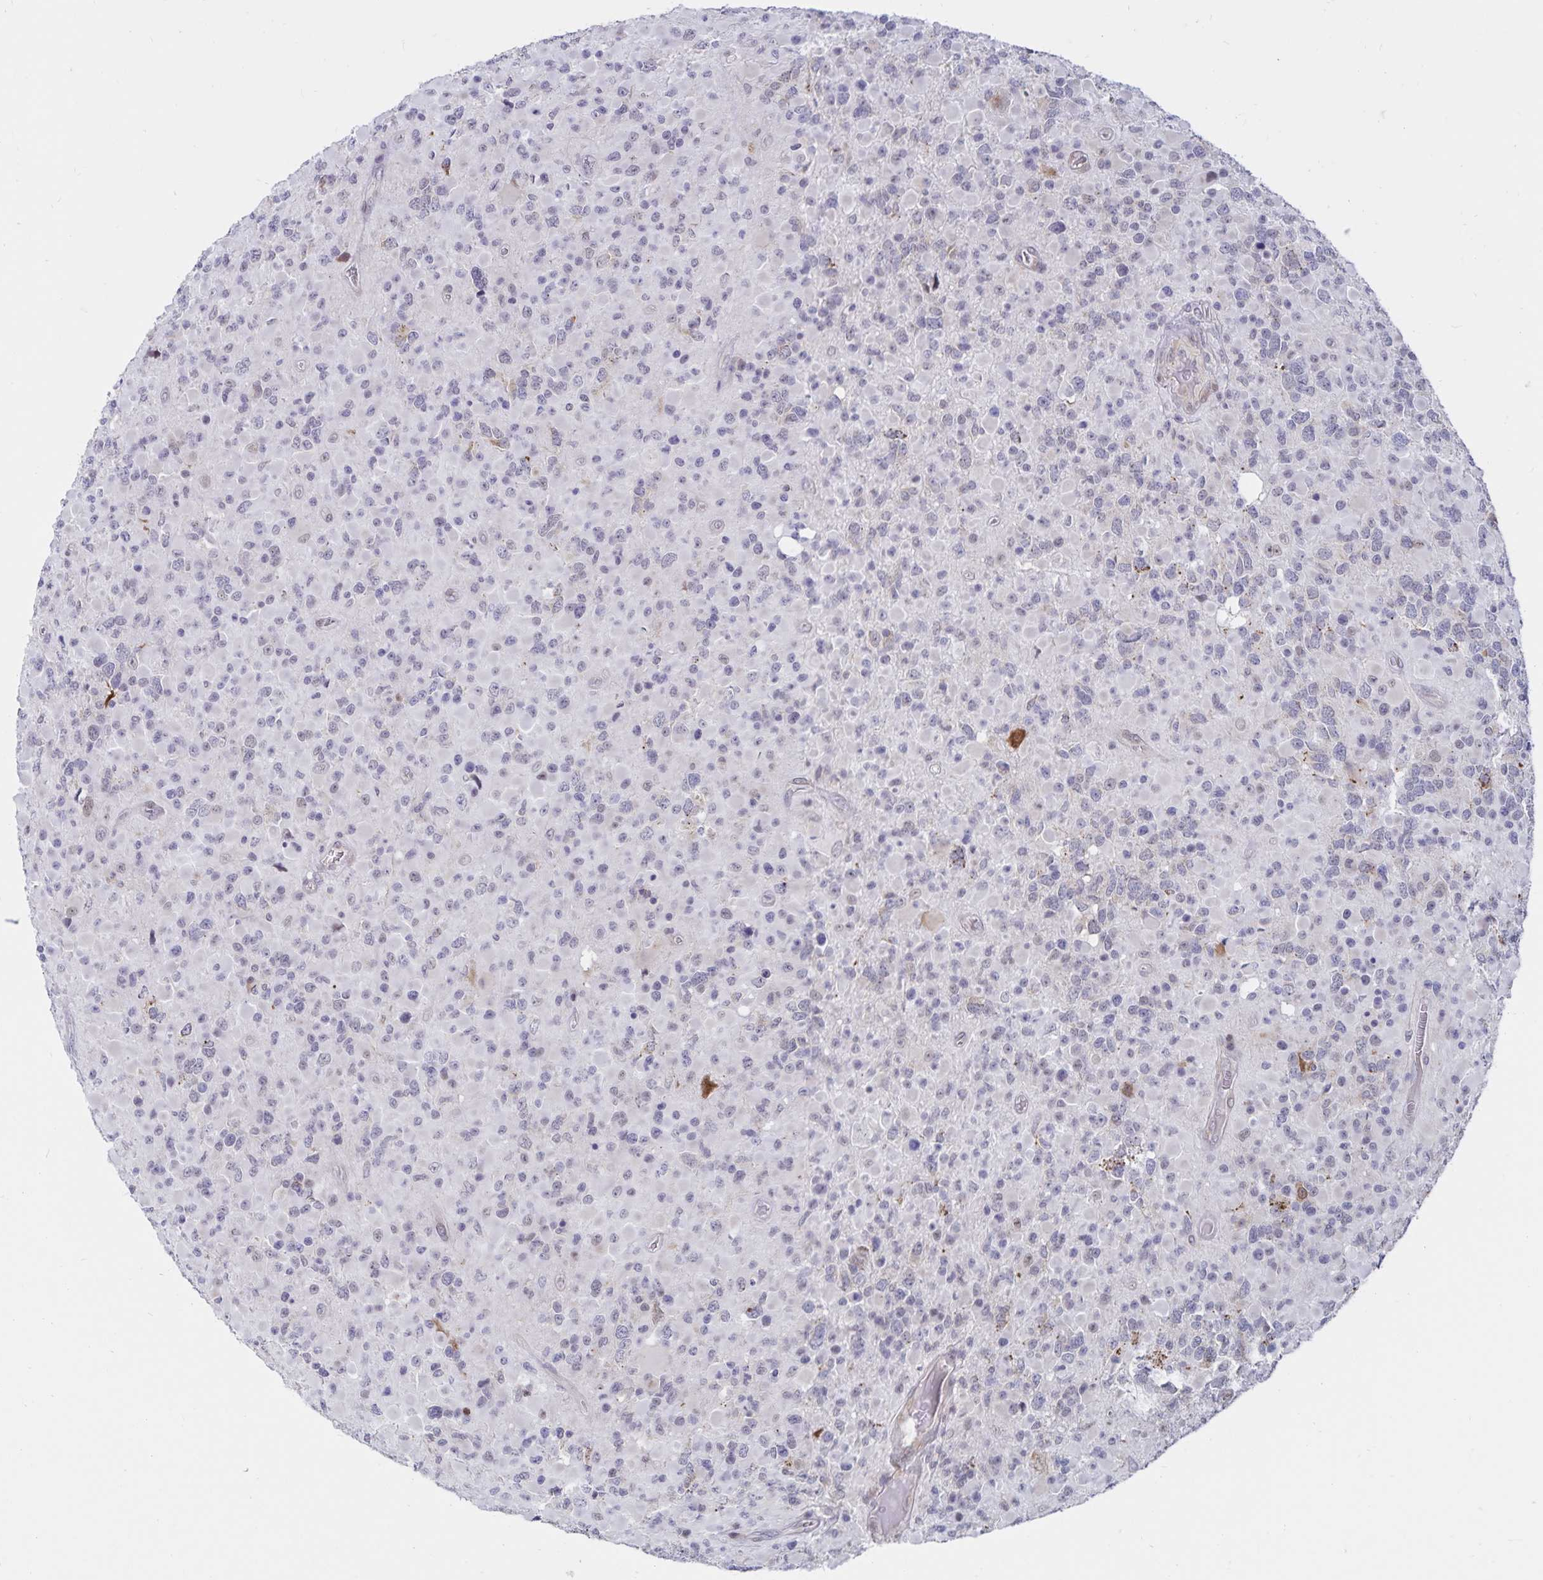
{"staining": {"intensity": "weak", "quantity": "<25%", "location": "cytoplasmic/membranous"}, "tissue": "glioma", "cell_type": "Tumor cells", "image_type": "cancer", "snomed": [{"axis": "morphology", "description": "Glioma, malignant, High grade"}, {"axis": "topography", "description": "Brain"}], "caption": "Histopathology image shows no significant protein staining in tumor cells of malignant glioma (high-grade). (DAB (3,3'-diaminobenzidine) immunohistochemistry visualized using brightfield microscopy, high magnification).", "gene": "ATP2A2", "patient": {"sex": "female", "age": 40}}